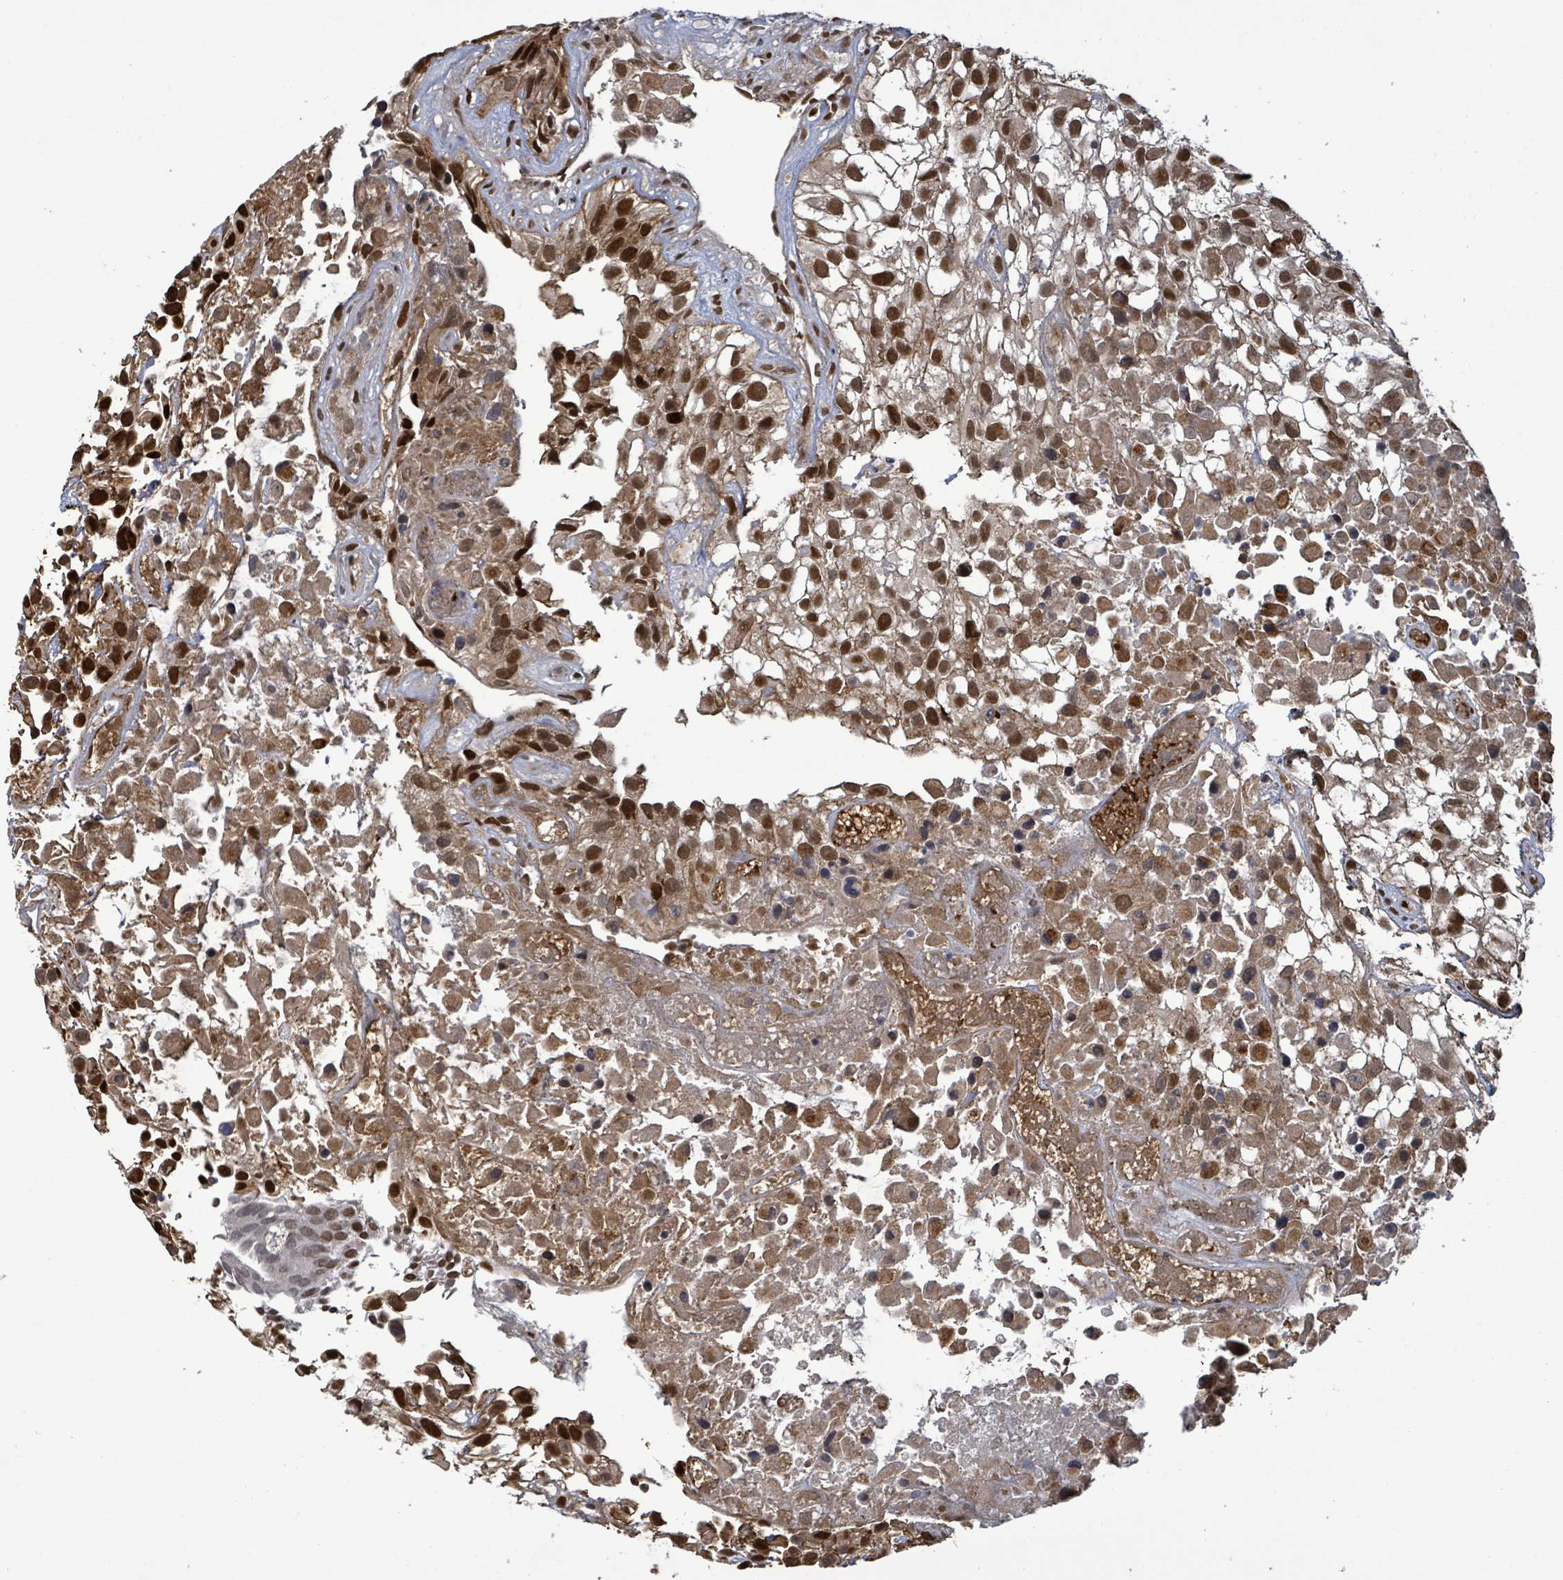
{"staining": {"intensity": "strong", "quantity": ">75%", "location": "cytoplasmic/membranous,nuclear"}, "tissue": "urothelial cancer", "cell_type": "Tumor cells", "image_type": "cancer", "snomed": [{"axis": "morphology", "description": "Urothelial carcinoma, High grade"}, {"axis": "topography", "description": "Urinary bladder"}], "caption": "Protein staining demonstrates strong cytoplasmic/membranous and nuclear positivity in about >75% of tumor cells in urothelial cancer. (DAB IHC with brightfield microscopy, high magnification).", "gene": "PATZ1", "patient": {"sex": "male", "age": 56}}